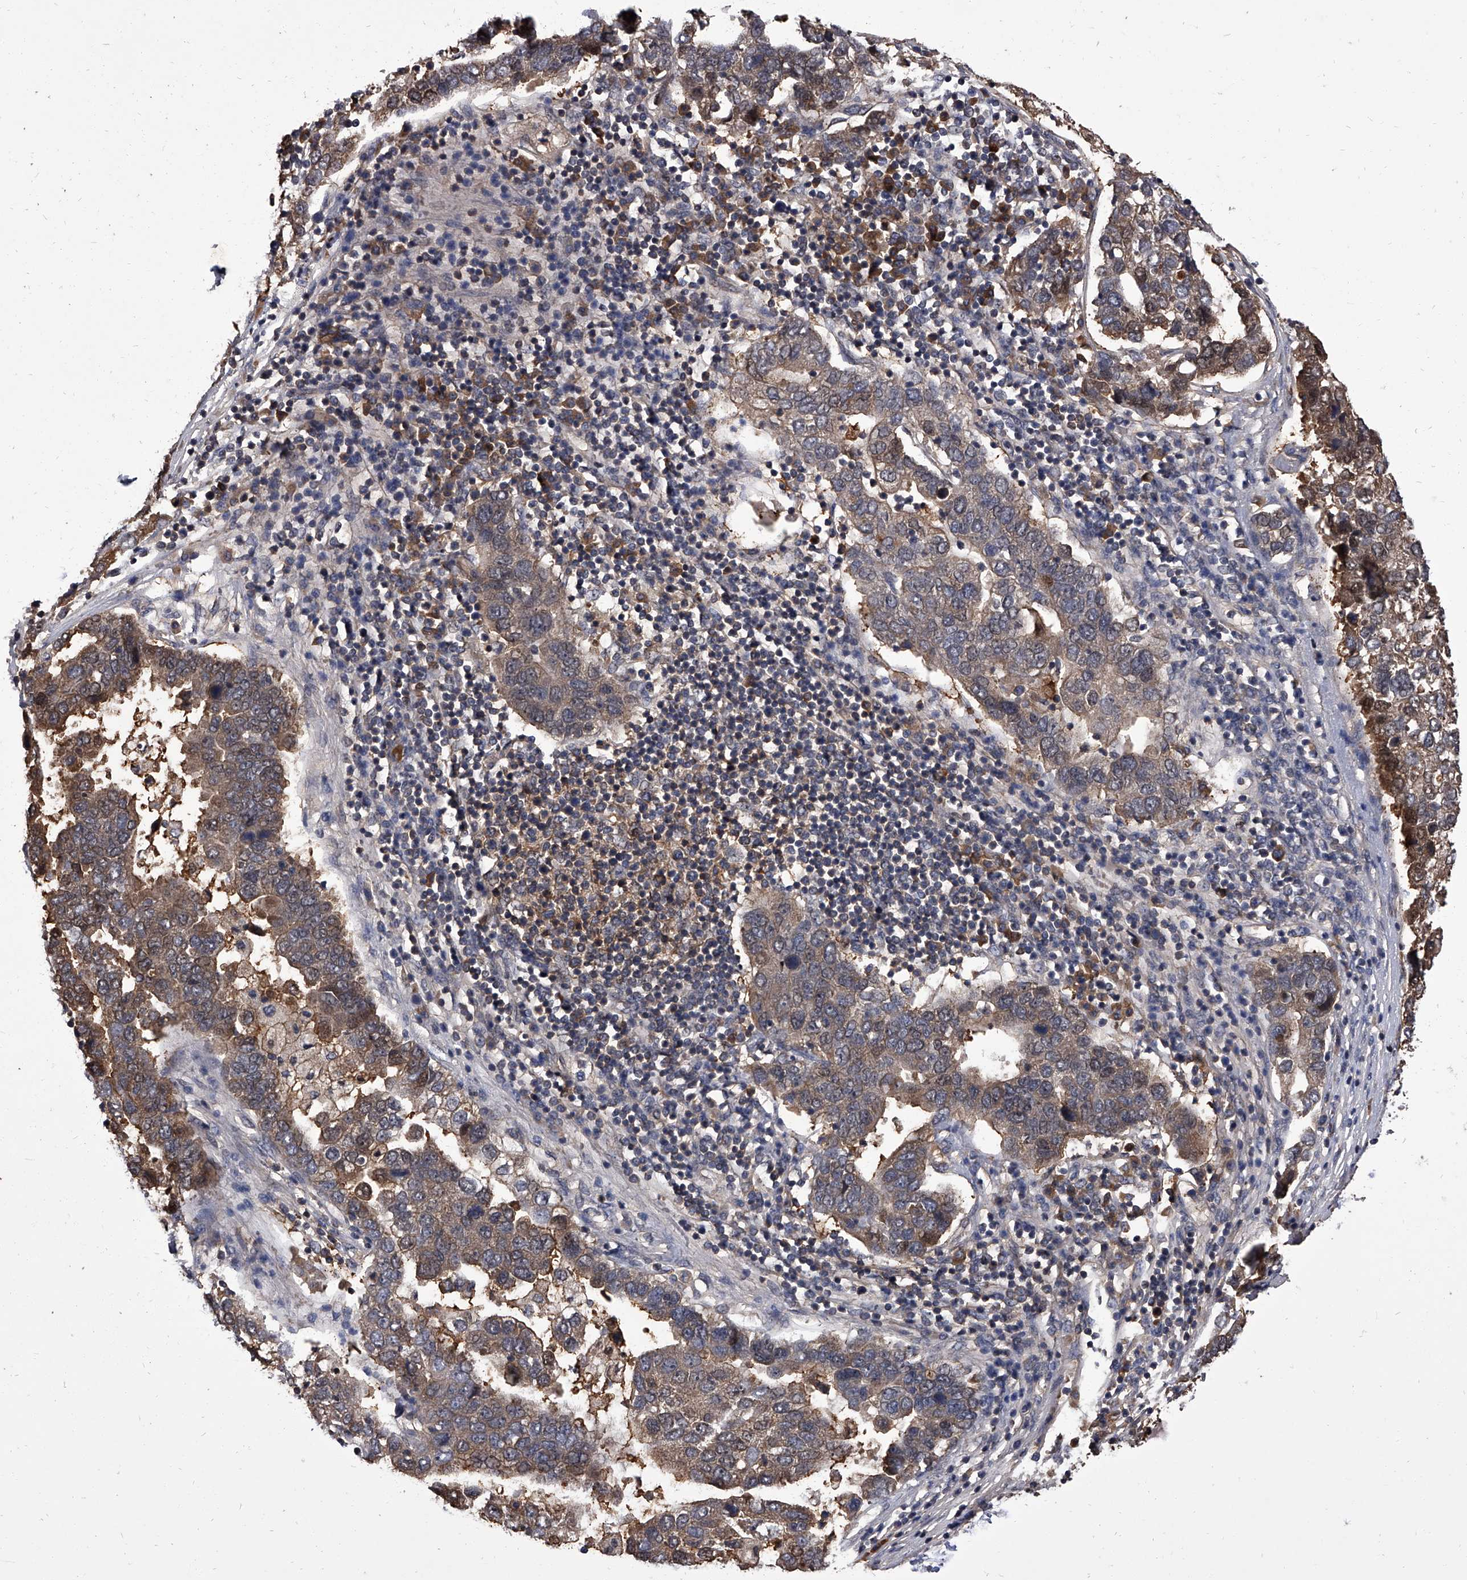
{"staining": {"intensity": "weak", "quantity": ">75%", "location": "cytoplasmic/membranous"}, "tissue": "pancreatic cancer", "cell_type": "Tumor cells", "image_type": "cancer", "snomed": [{"axis": "morphology", "description": "Adenocarcinoma, NOS"}, {"axis": "topography", "description": "Pancreas"}], "caption": "Protein staining demonstrates weak cytoplasmic/membranous expression in about >75% of tumor cells in adenocarcinoma (pancreatic). Nuclei are stained in blue.", "gene": "SLC18B1", "patient": {"sex": "female", "age": 61}}